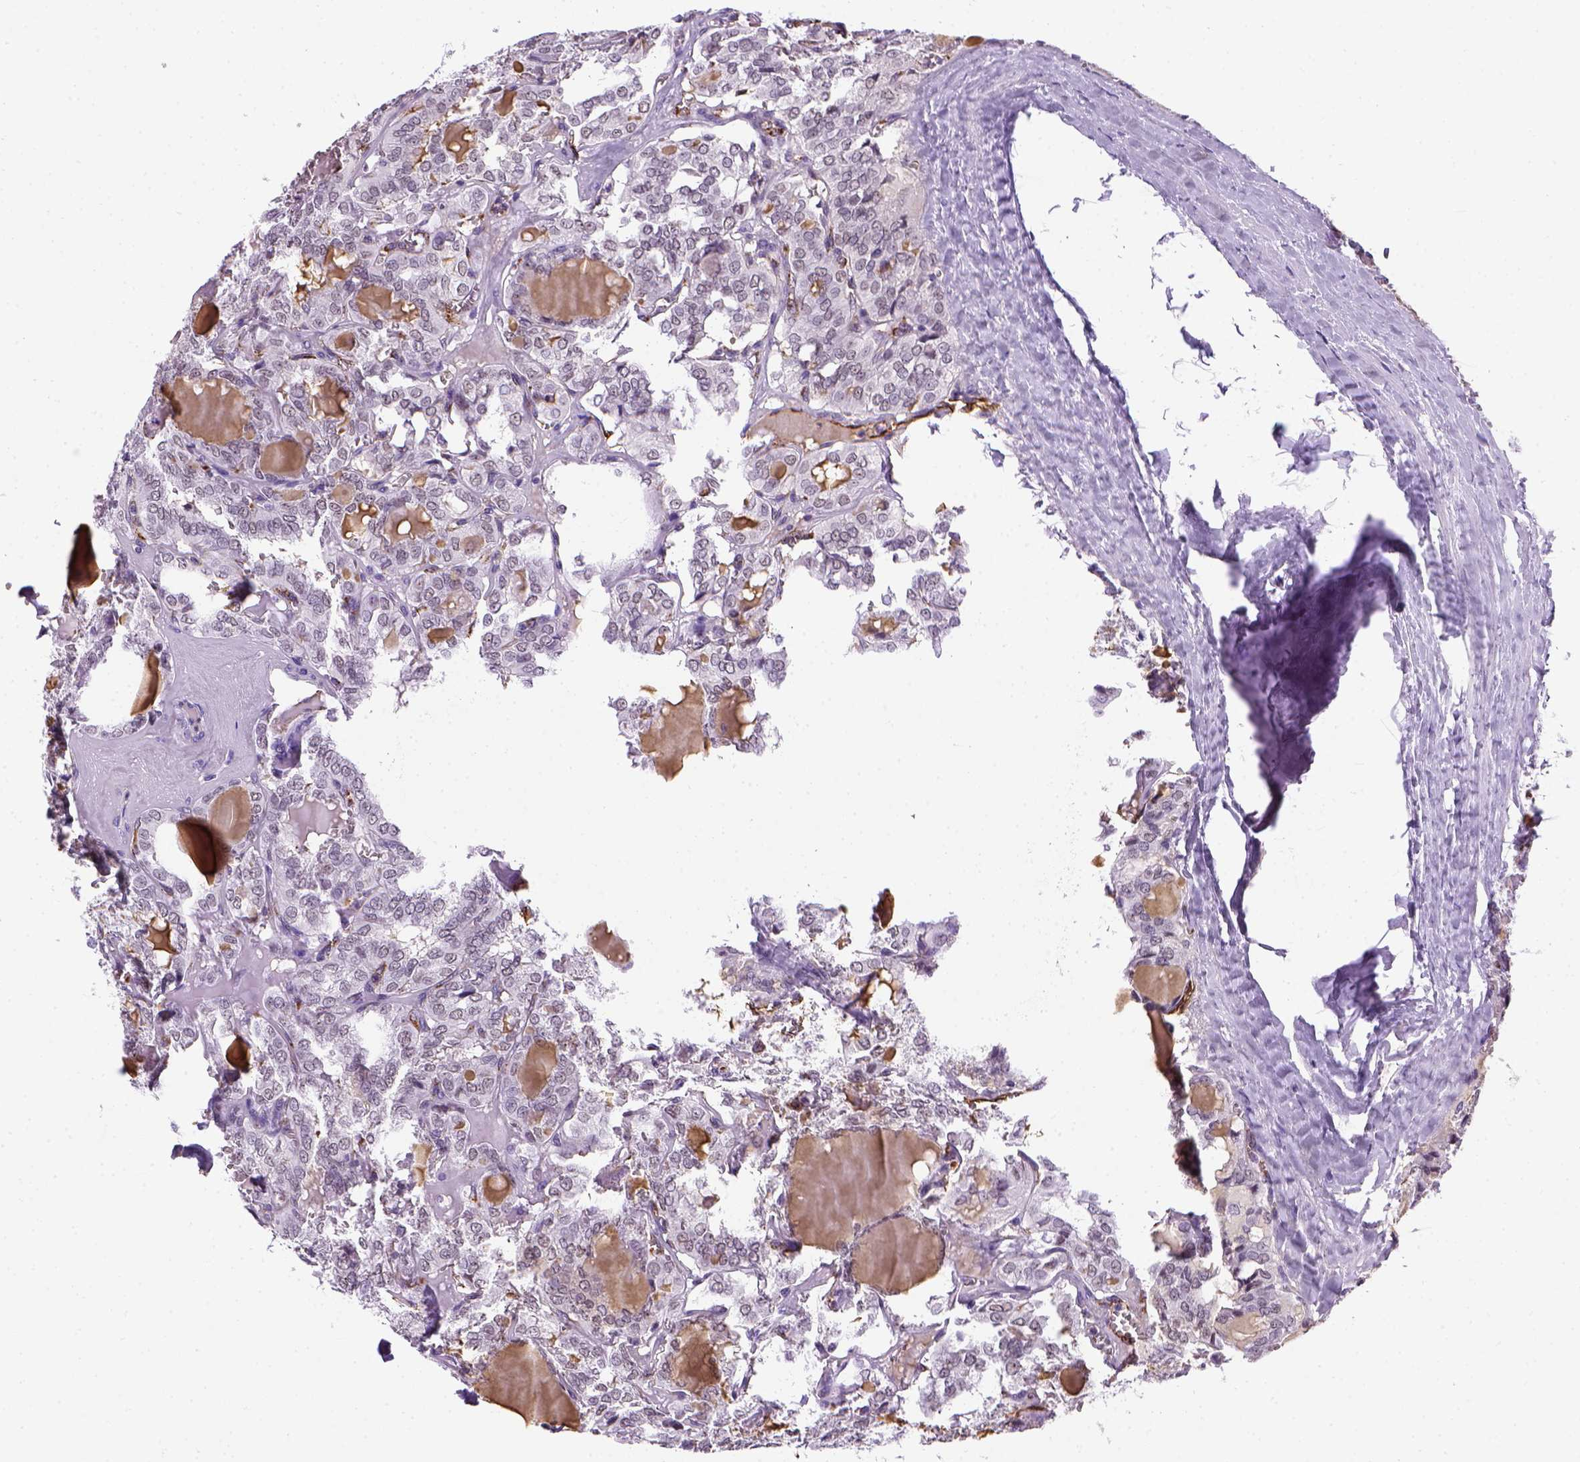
{"staining": {"intensity": "negative", "quantity": "none", "location": "none"}, "tissue": "thyroid cancer", "cell_type": "Tumor cells", "image_type": "cancer", "snomed": [{"axis": "morphology", "description": "Papillary adenocarcinoma, NOS"}, {"axis": "topography", "description": "Thyroid gland"}], "caption": "High magnification brightfield microscopy of thyroid papillary adenocarcinoma stained with DAB (brown) and counterstained with hematoxylin (blue): tumor cells show no significant staining. (DAB (3,3'-diaminobenzidine) immunohistochemistry with hematoxylin counter stain).", "gene": "VWF", "patient": {"sex": "female", "age": 41}}